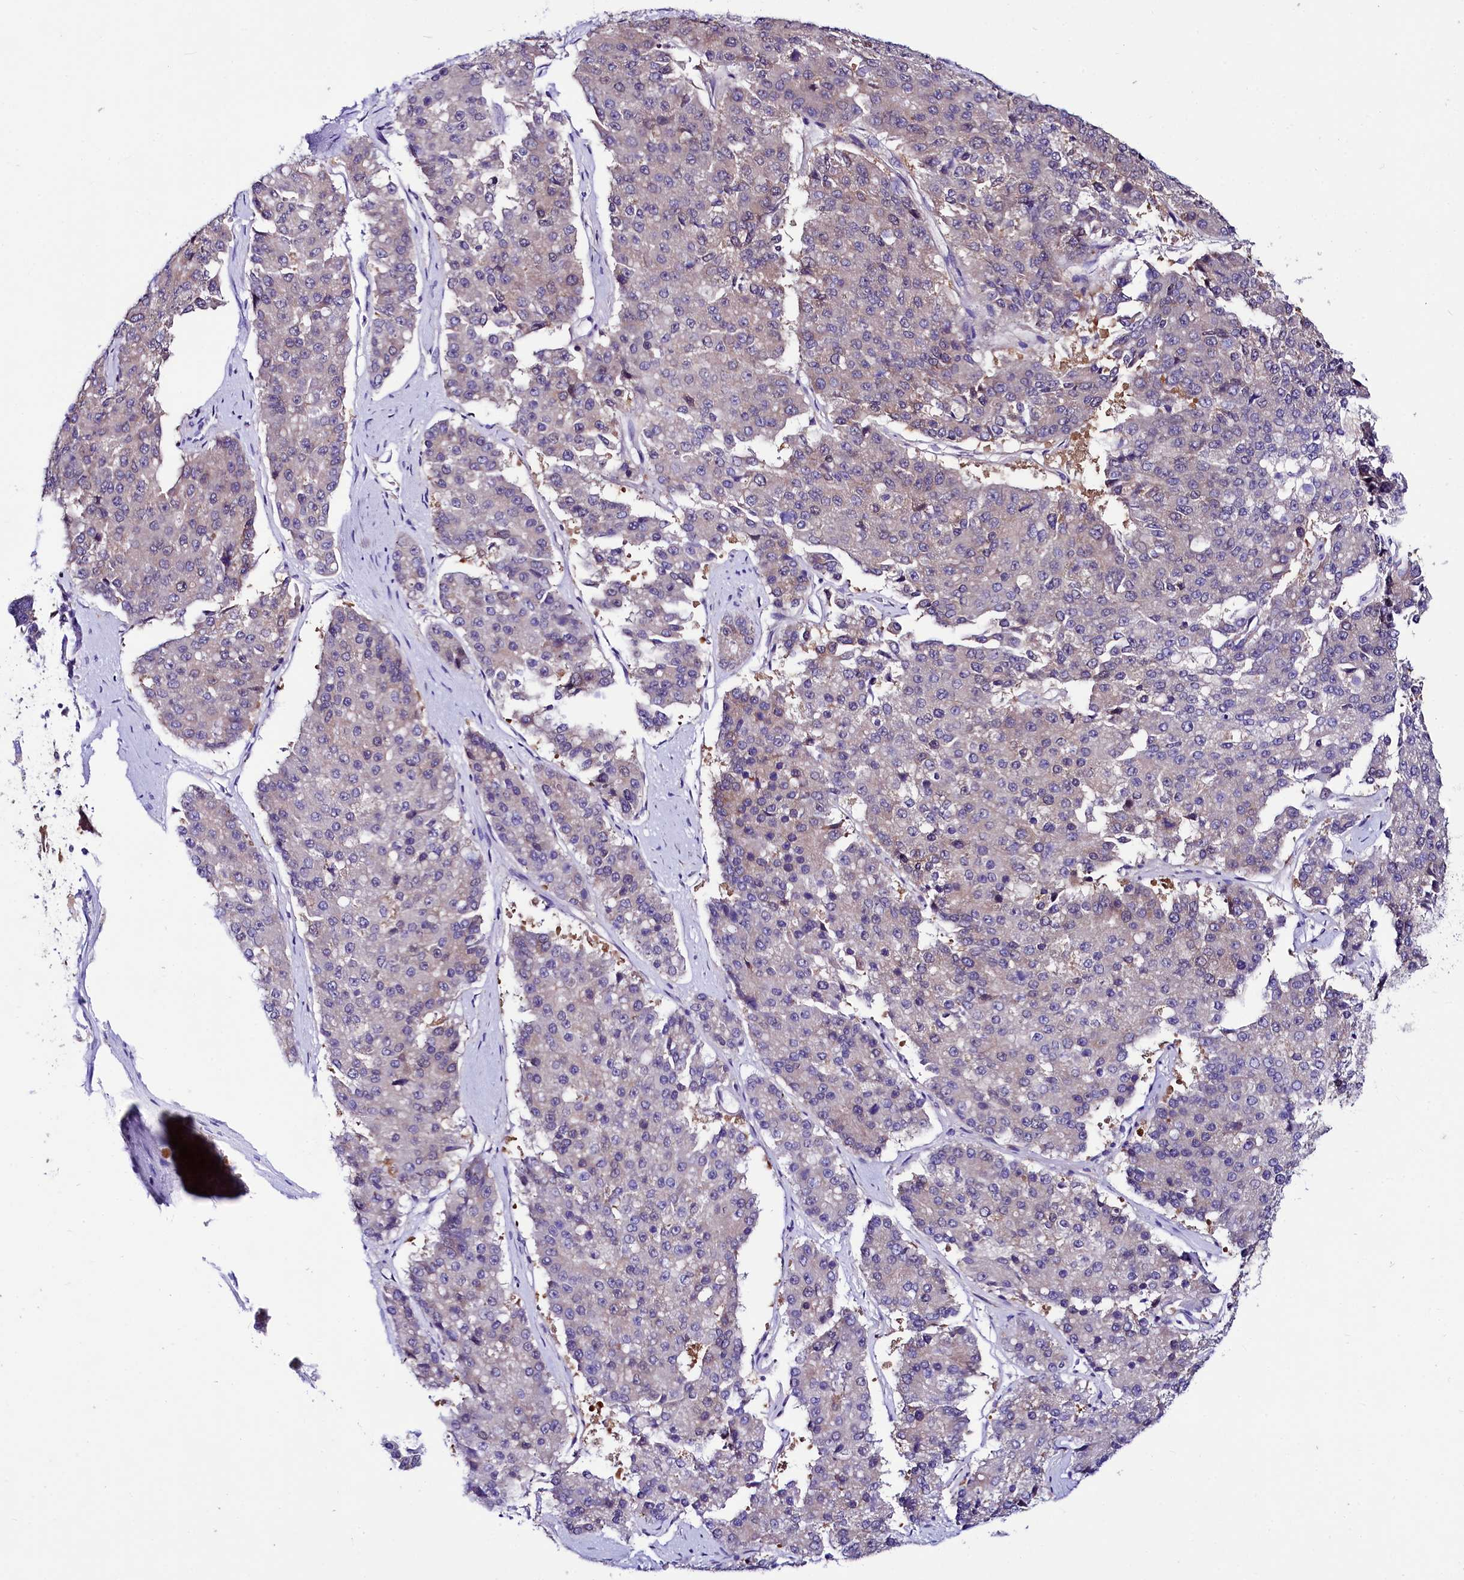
{"staining": {"intensity": "negative", "quantity": "none", "location": "none"}, "tissue": "pancreatic cancer", "cell_type": "Tumor cells", "image_type": "cancer", "snomed": [{"axis": "morphology", "description": "Adenocarcinoma, NOS"}, {"axis": "topography", "description": "Pancreas"}], "caption": "Protein analysis of pancreatic cancer shows no significant positivity in tumor cells.", "gene": "ABHD5", "patient": {"sex": "male", "age": 50}}